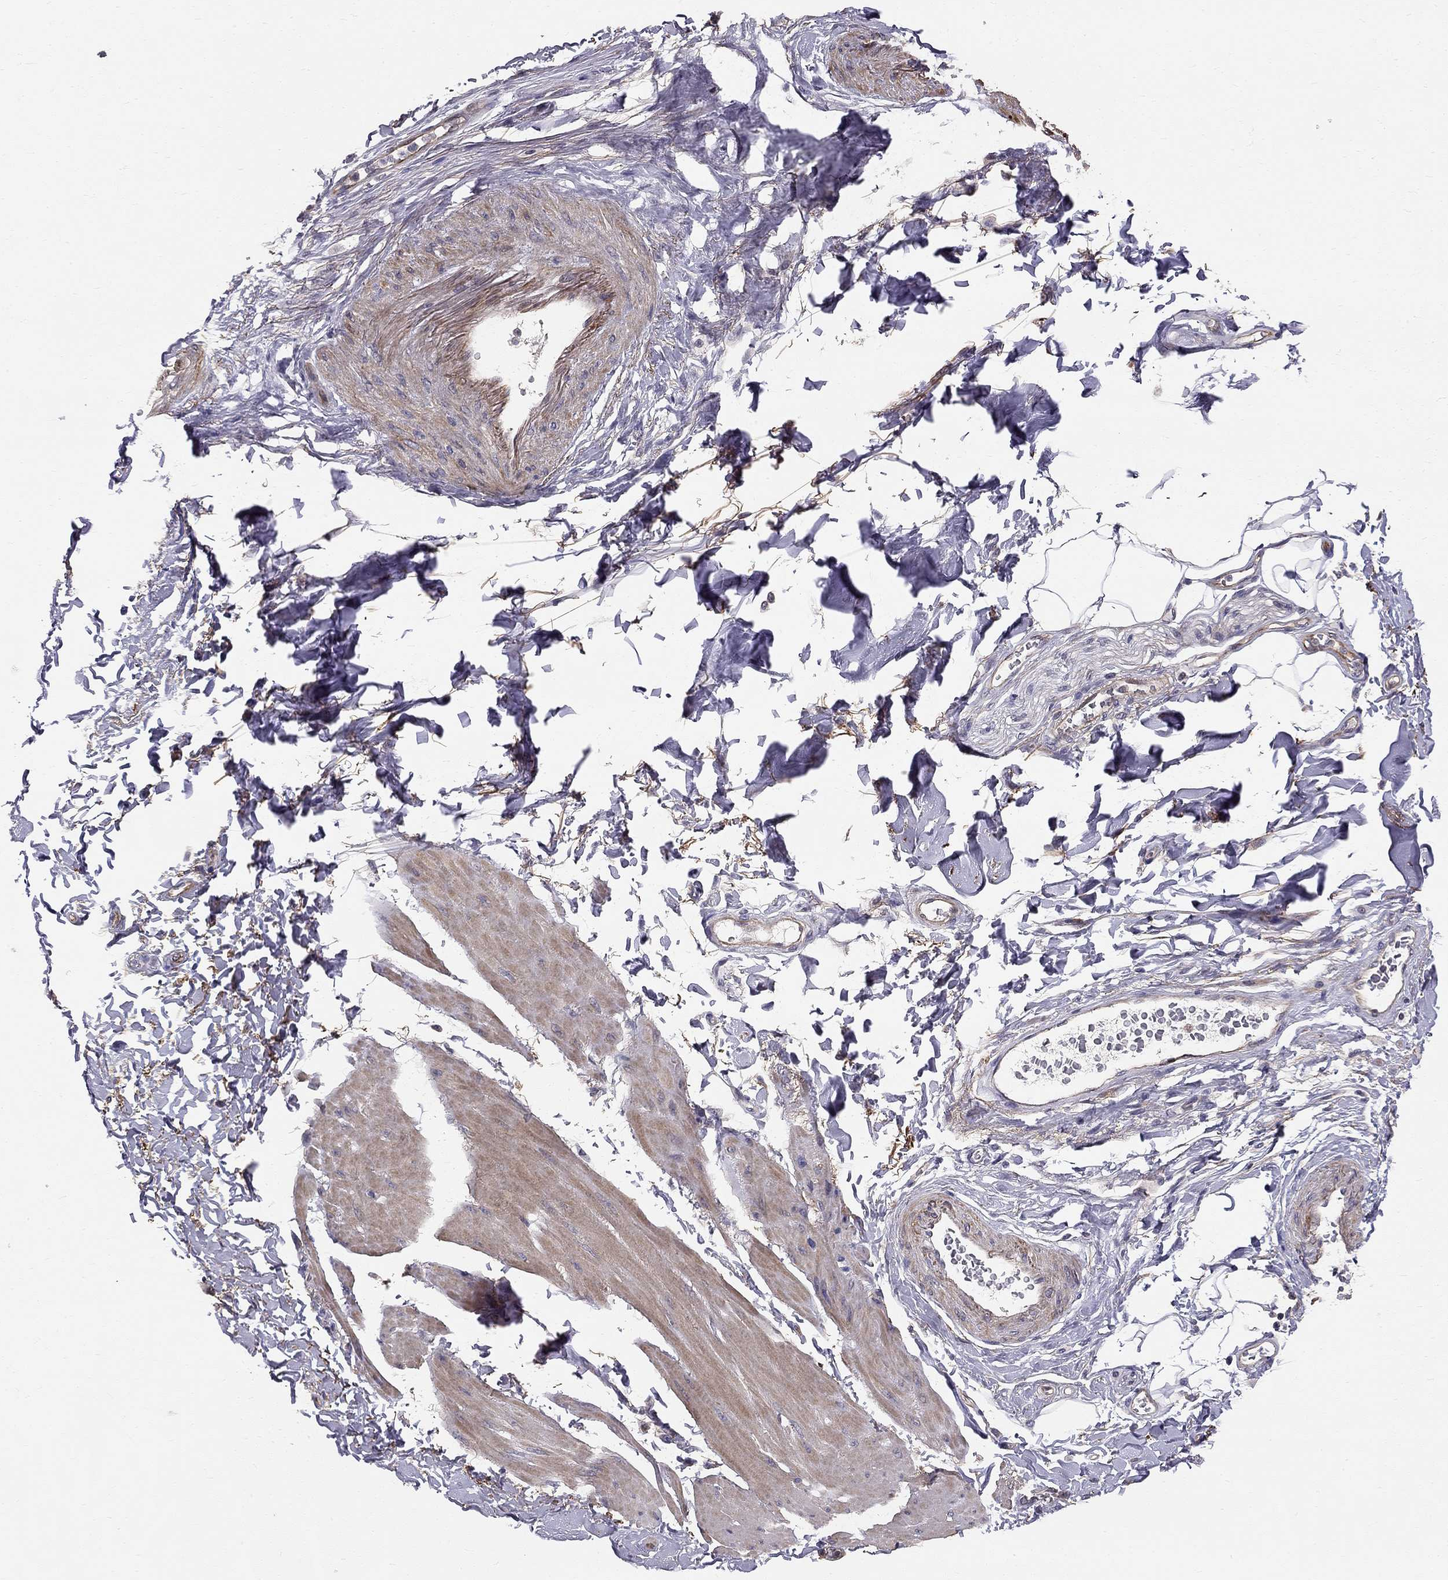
{"staining": {"intensity": "moderate", "quantity": "<25%", "location": "cytoplasmic/membranous"}, "tissue": "smooth muscle", "cell_type": "Smooth muscle cells", "image_type": "normal", "snomed": [{"axis": "morphology", "description": "Normal tissue, NOS"}, {"axis": "topography", "description": "Adipose tissue"}, {"axis": "topography", "description": "Smooth muscle"}, {"axis": "topography", "description": "Peripheral nerve tissue"}], "caption": "Moderate cytoplasmic/membranous protein expression is seen in about <25% of smooth muscle cells in smooth muscle. (DAB = brown stain, brightfield microscopy at high magnification).", "gene": "GJB4", "patient": {"sex": "male", "age": 83}}